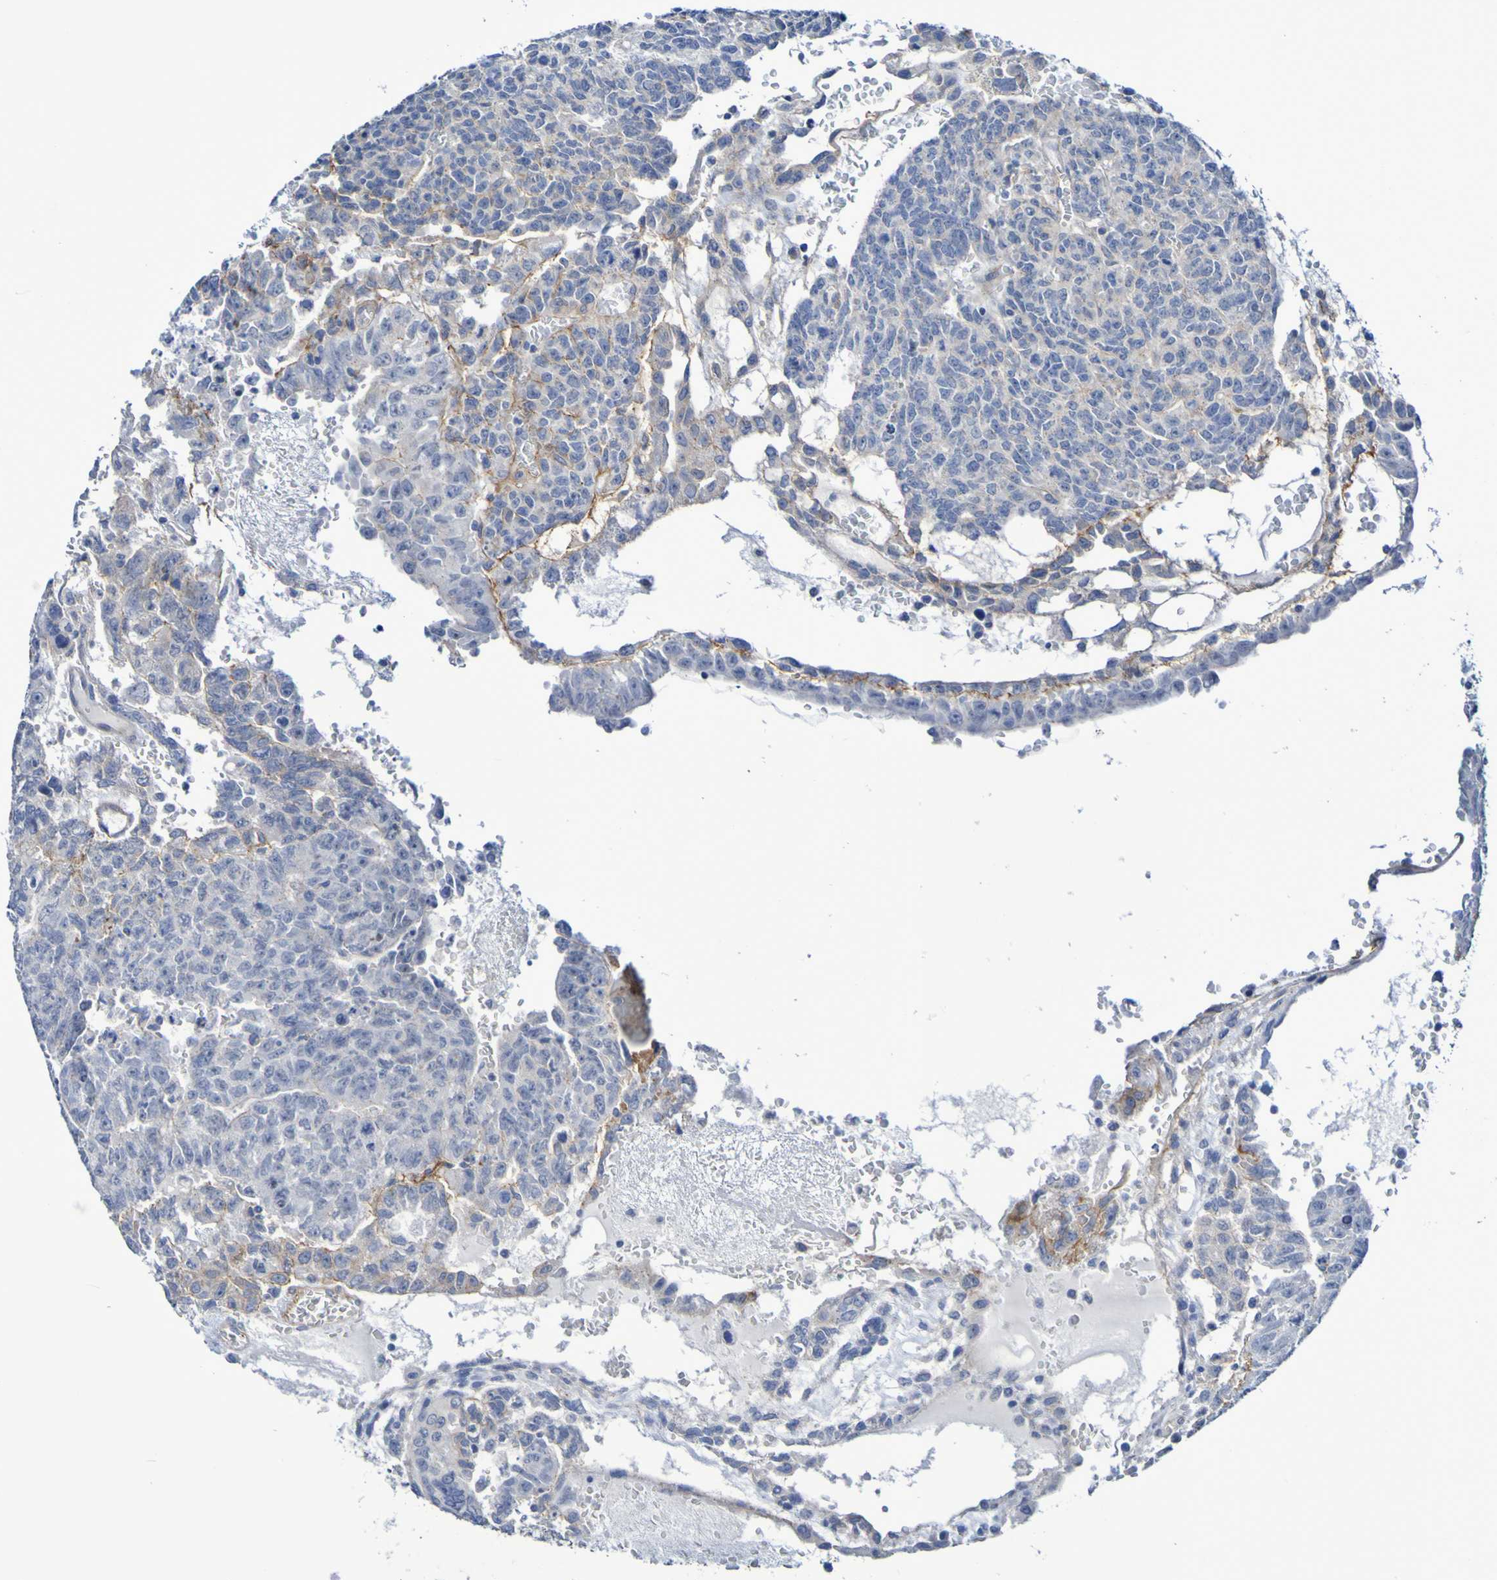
{"staining": {"intensity": "moderate", "quantity": "<25%", "location": "cytoplasmic/membranous"}, "tissue": "testis cancer", "cell_type": "Tumor cells", "image_type": "cancer", "snomed": [{"axis": "morphology", "description": "Seminoma, NOS"}, {"axis": "morphology", "description": "Carcinoma, Embryonal, NOS"}, {"axis": "topography", "description": "Testis"}], "caption": "A high-resolution image shows immunohistochemistry staining of testis cancer (seminoma), which displays moderate cytoplasmic/membranous expression in about <25% of tumor cells.", "gene": "LPP", "patient": {"sex": "male", "age": 52}}